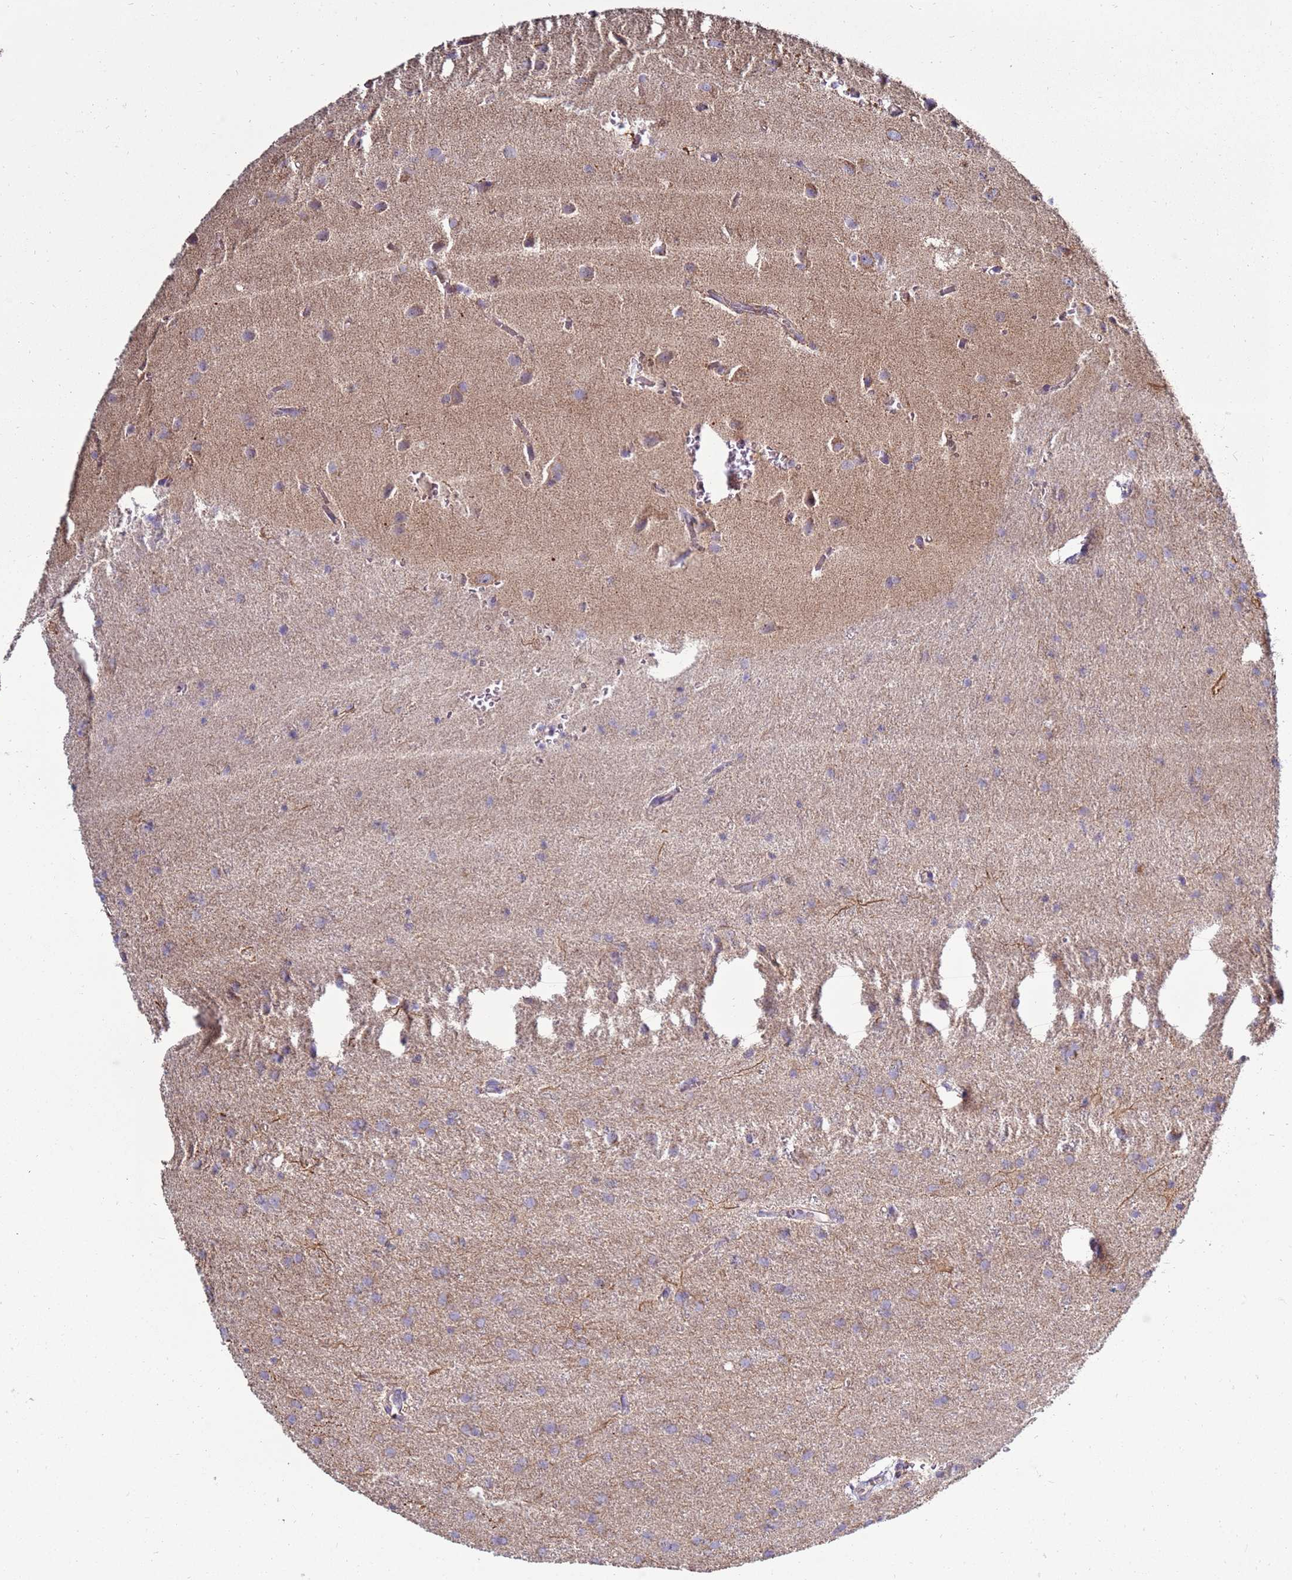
{"staining": {"intensity": "weak", "quantity": "<25%", "location": "cytoplasmic/membranous"}, "tissue": "glioma", "cell_type": "Tumor cells", "image_type": "cancer", "snomed": [{"axis": "morphology", "description": "Glioma, malignant, High grade"}, {"axis": "topography", "description": "Brain"}], "caption": "There is no significant positivity in tumor cells of glioma.", "gene": "TRAPPC4", "patient": {"sex": "female", "age": 50}}